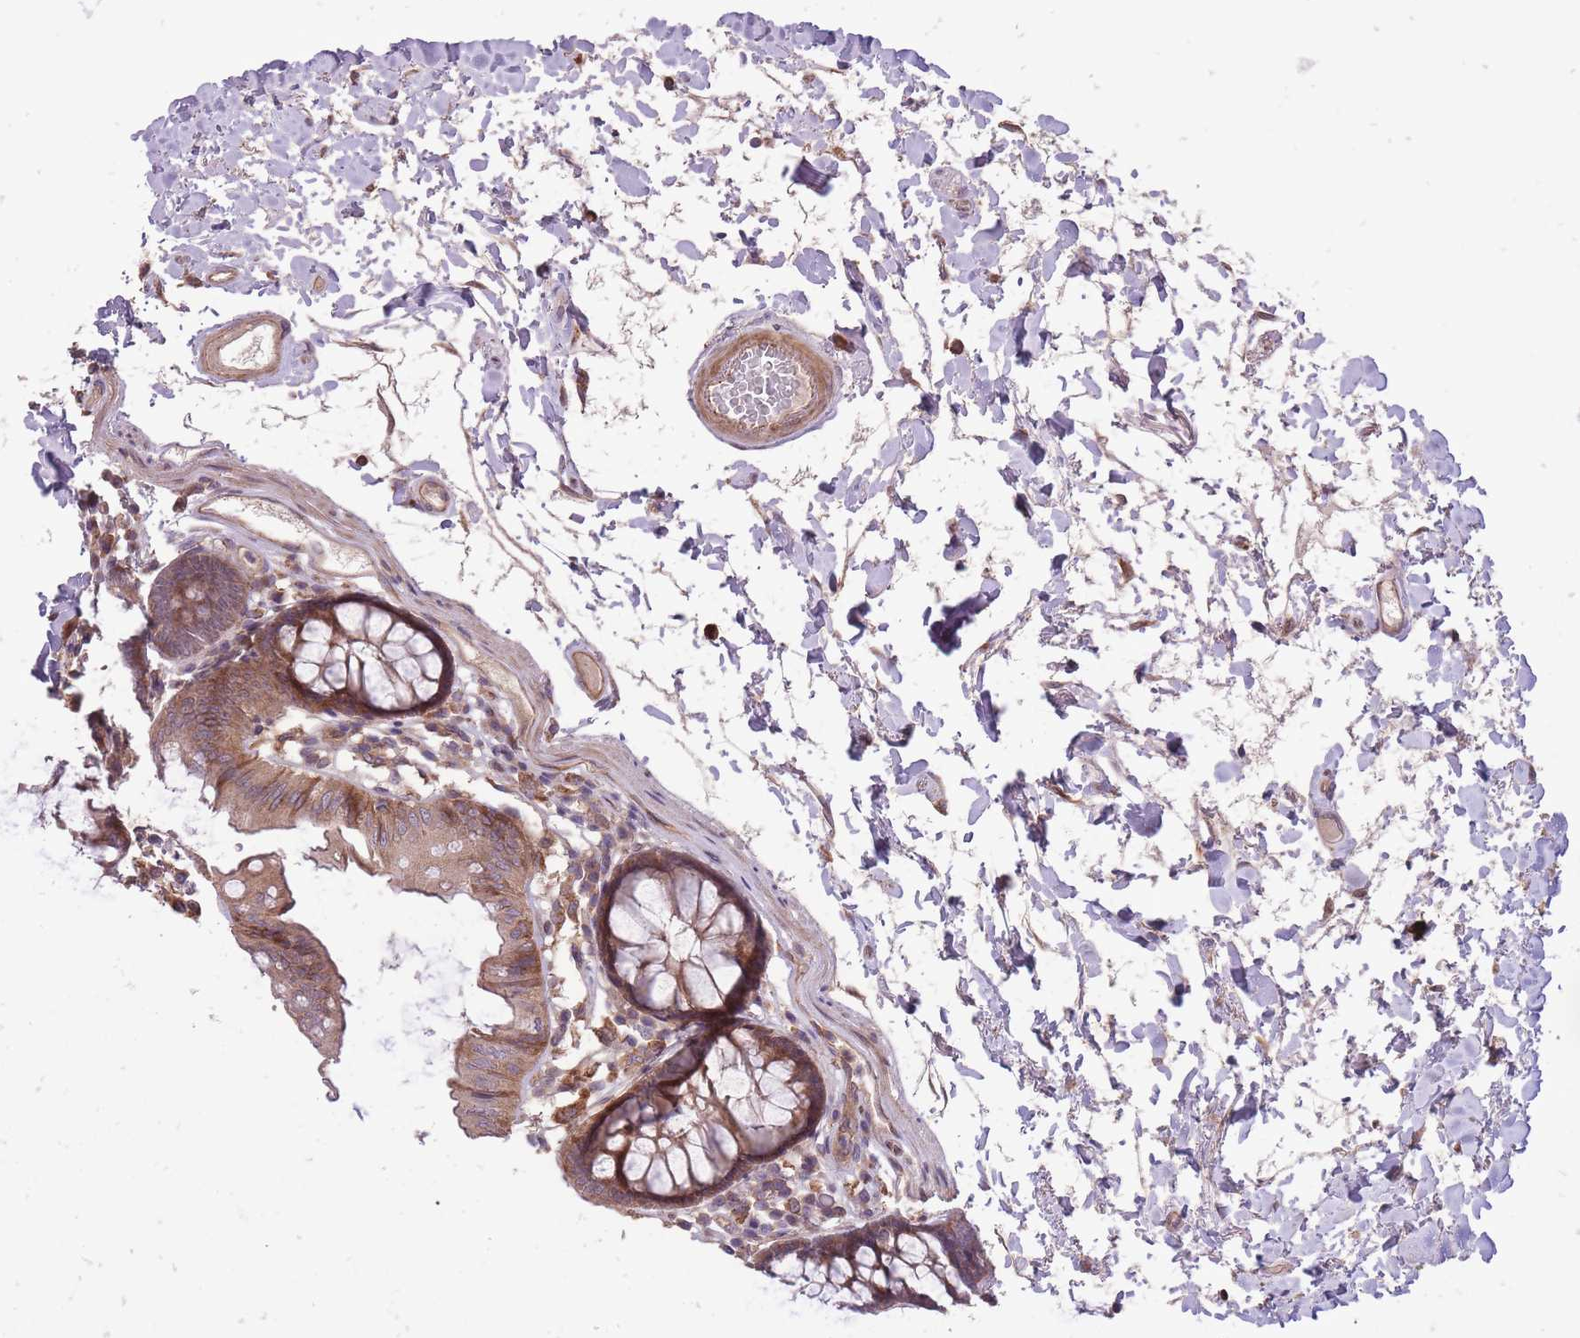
{"staining": {"intensity": "moderate", "quantity": ">75%", "location": "cytoplasmic/membranous"}, "tissue": "colon", "cell_type": "Endothelial cells", "image_type": "normal", "snomed": [{"axis": "morphology", "description": "Normal tissue, NOS"}, {"axis": "topography", "description": "Colon"}], "caption": "DAB (3,3'-diaminobenzidine) immunohistochemical staining of unremarkable colon exhibits moderate cytoplasmic/membranous protein expression in approximately >75% of endothelial cells. (brown staining indicates protein expression, while blue staining denotes nuclei).", "gene": "TET3", "patient": {"sex": "male", "age": 84}}